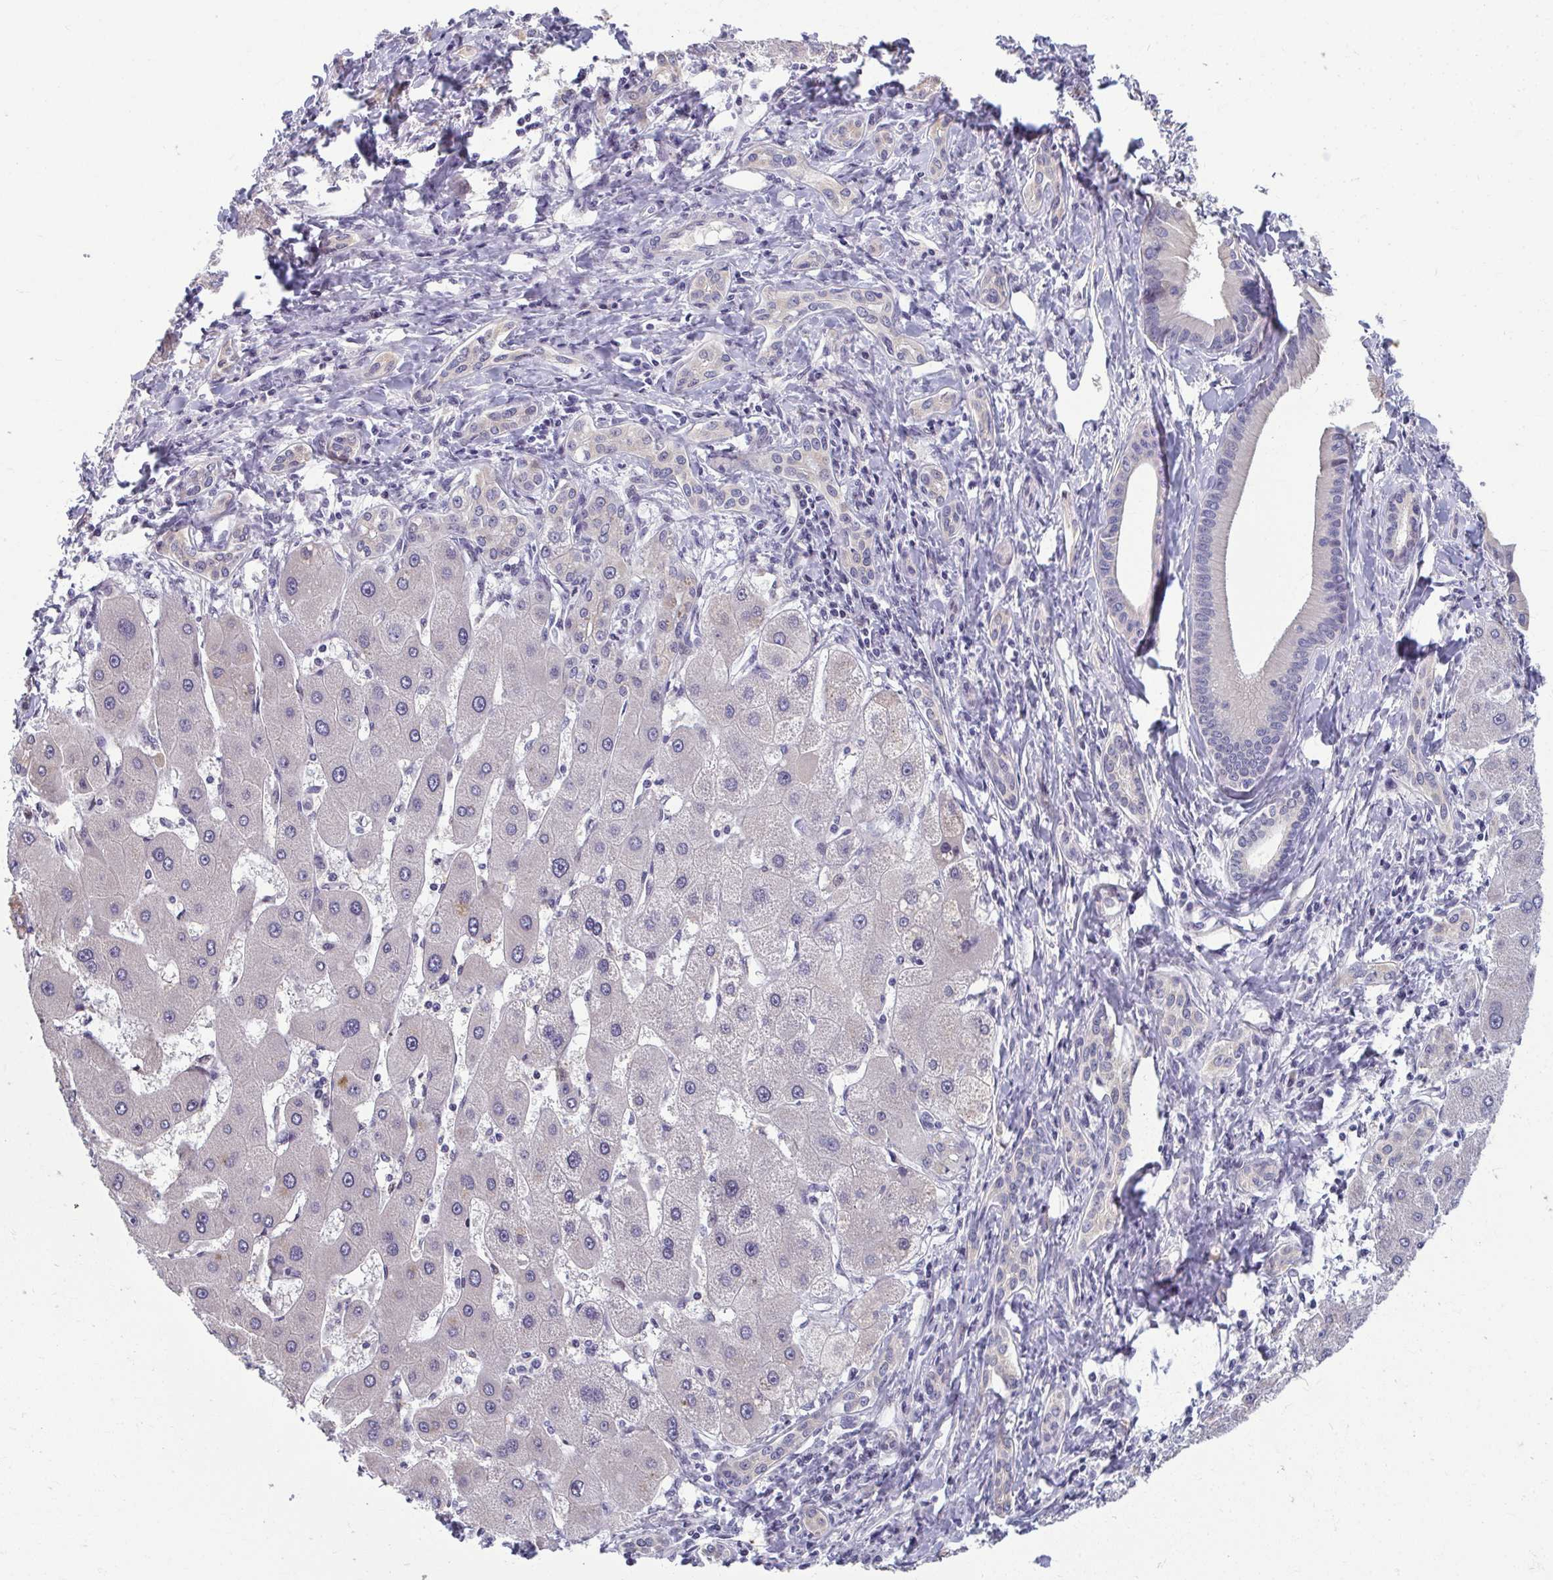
{"staining": {"intensity": "negative", "quantity": "none", "location": "none"}, "tissue": "liver cancer", "cell_type": "Tumor cells", "image_type": "cancer", "snomed": [{"axis": "morphology", "description": "Cholangiocarcinoma"}, {"axis": "topography", "description": "Liver"}], "caption": "Micrograph shows no protein positivity in tumor cells of cholangiocarcinoma (liver) tissue.", "gene": "ODF1", "patient": {"sex": "male", "age": 66}}